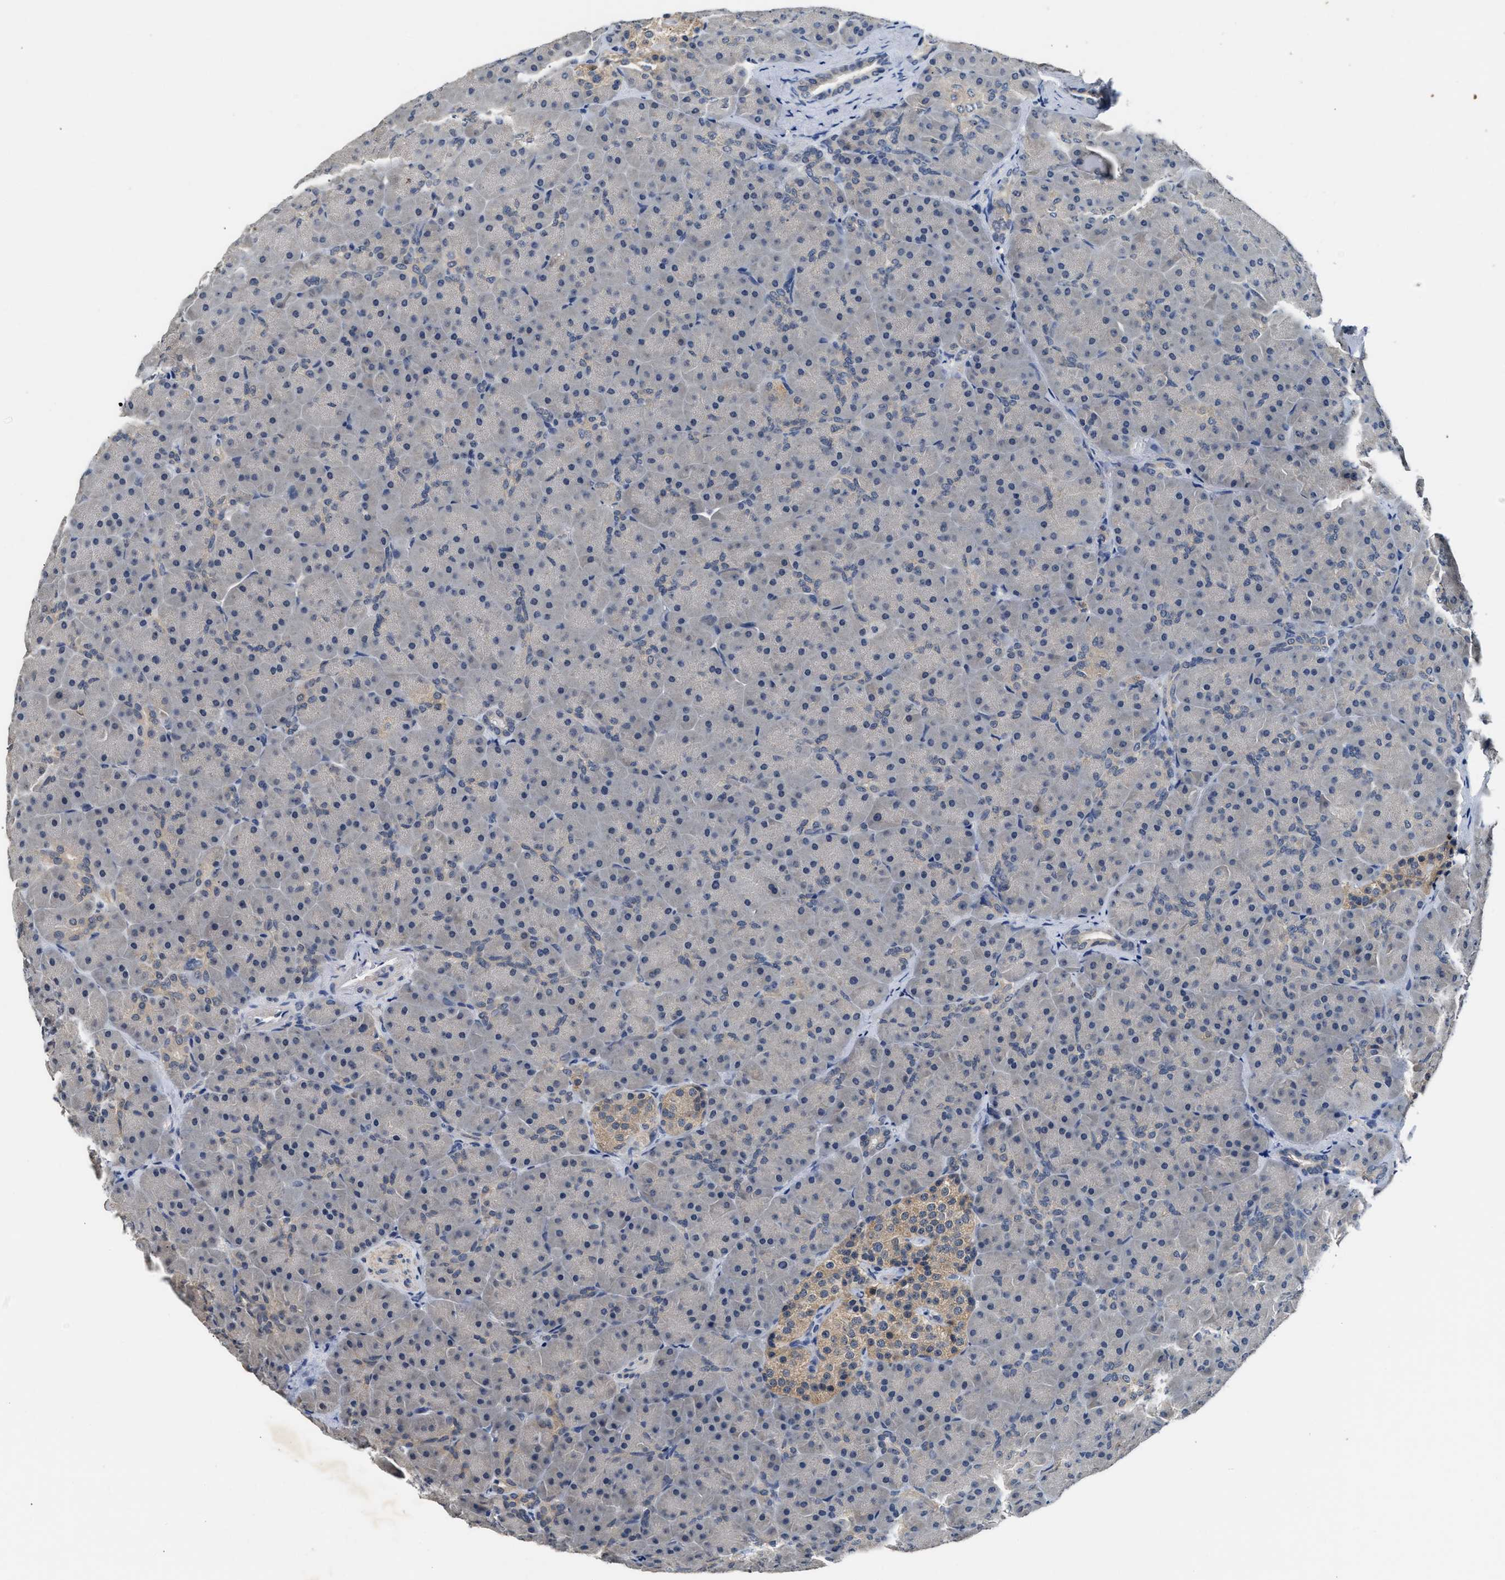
{"staining": {"intensity": "negative", "quantity": "none", "location": "none"}, "tissue": "pancreas", "cell_type": "Exocrine glandular cells", "image_type": "normal", "snomed": [{"axis": "morphology", "description": "Normal tissue, NOS"}, {"axis": "topography", "description": "Pancreas"}], "caption": "A histopathology image of pancreas stained for a protein reveals no brown staining in exocrine glandular cells.", "gene": "INHA", "patient": {"sex": "male", "age": 66}}